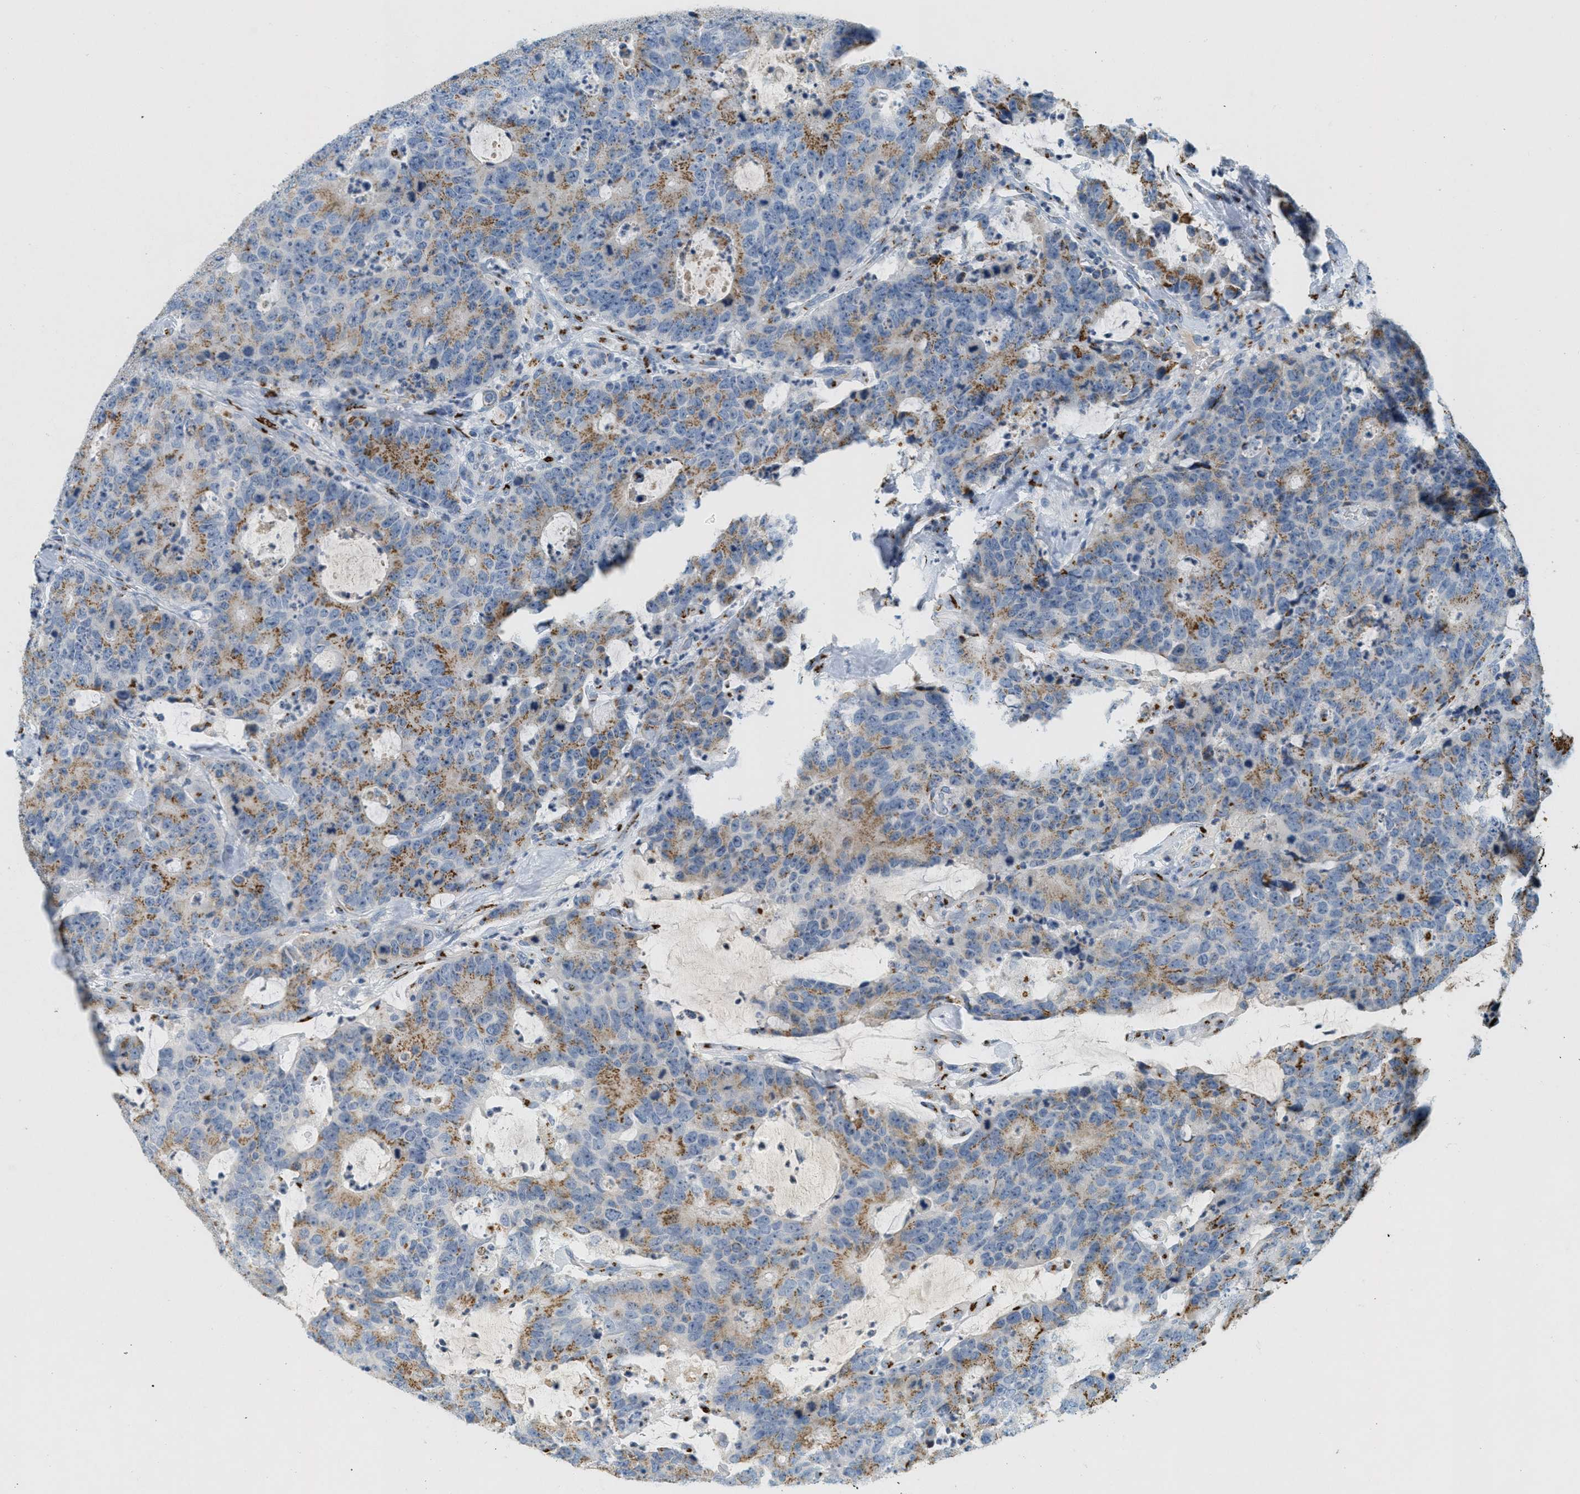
{"staining": {"intensity": "moderate", "quantity": "25%-75%", "location": "cytoplasmic/membranous"}, "tissue": "colorectal cancer", "cell_type": "Tumor cells", "image_type": "cancer", "snomed": [{"axis": "morphology", "description": "Adenocarcinoma, NOS"}, {"axis": "topography", "description": "Colon"}], "caption": "Protein expression analysis of human colorectal cancer (adenocarcinoma) reveals moderate cytoplasmic/membranous positivity in approximately 25%-75% of tumor cells. (DAB (3,3'-diaminobenzidine) IHC, brown staining for protein, blue staining for nuclei).", "gene": "ENTPD4", "patient": {"sex": "female", "age": 86}}